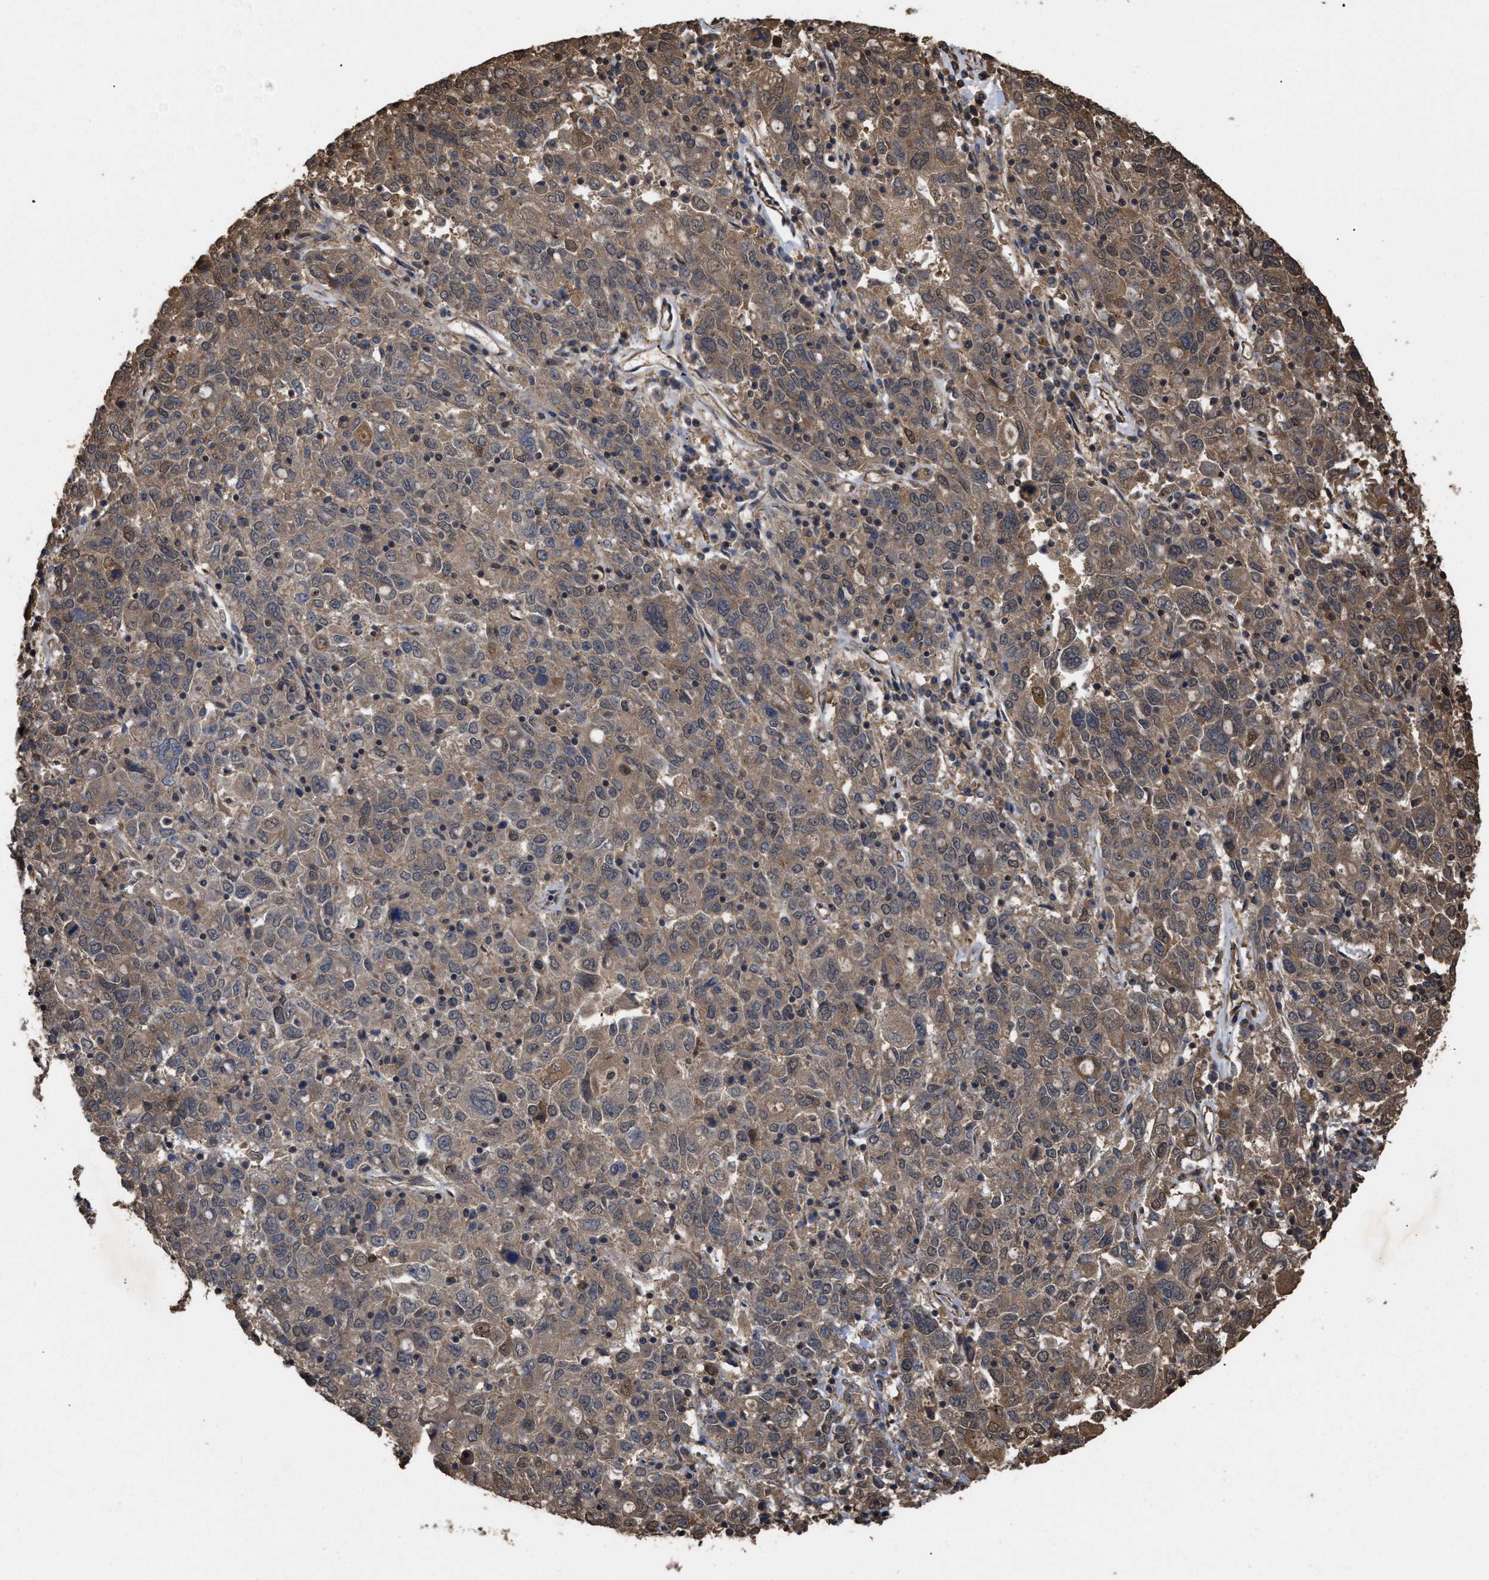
{"staining": {"intensity": "moderate", "quantity": ">75%", "location": "cytoplasmic/membranous"}, "tissue": "ovarian cancer", "cell_type": "Tumor cells", "image_type": "cancer", "snomed": [{"axis": "morphology", "description": "Carcinoma, endometroid"}, {"axis": "topography", "description": "Ovary"}], "caption": "Ovarian endometroid carcinoma stained with a protein marker shows moderate staining in tumor cells.", "gene": "CALM1", "patient": {"sex": "female", "age": 62}}